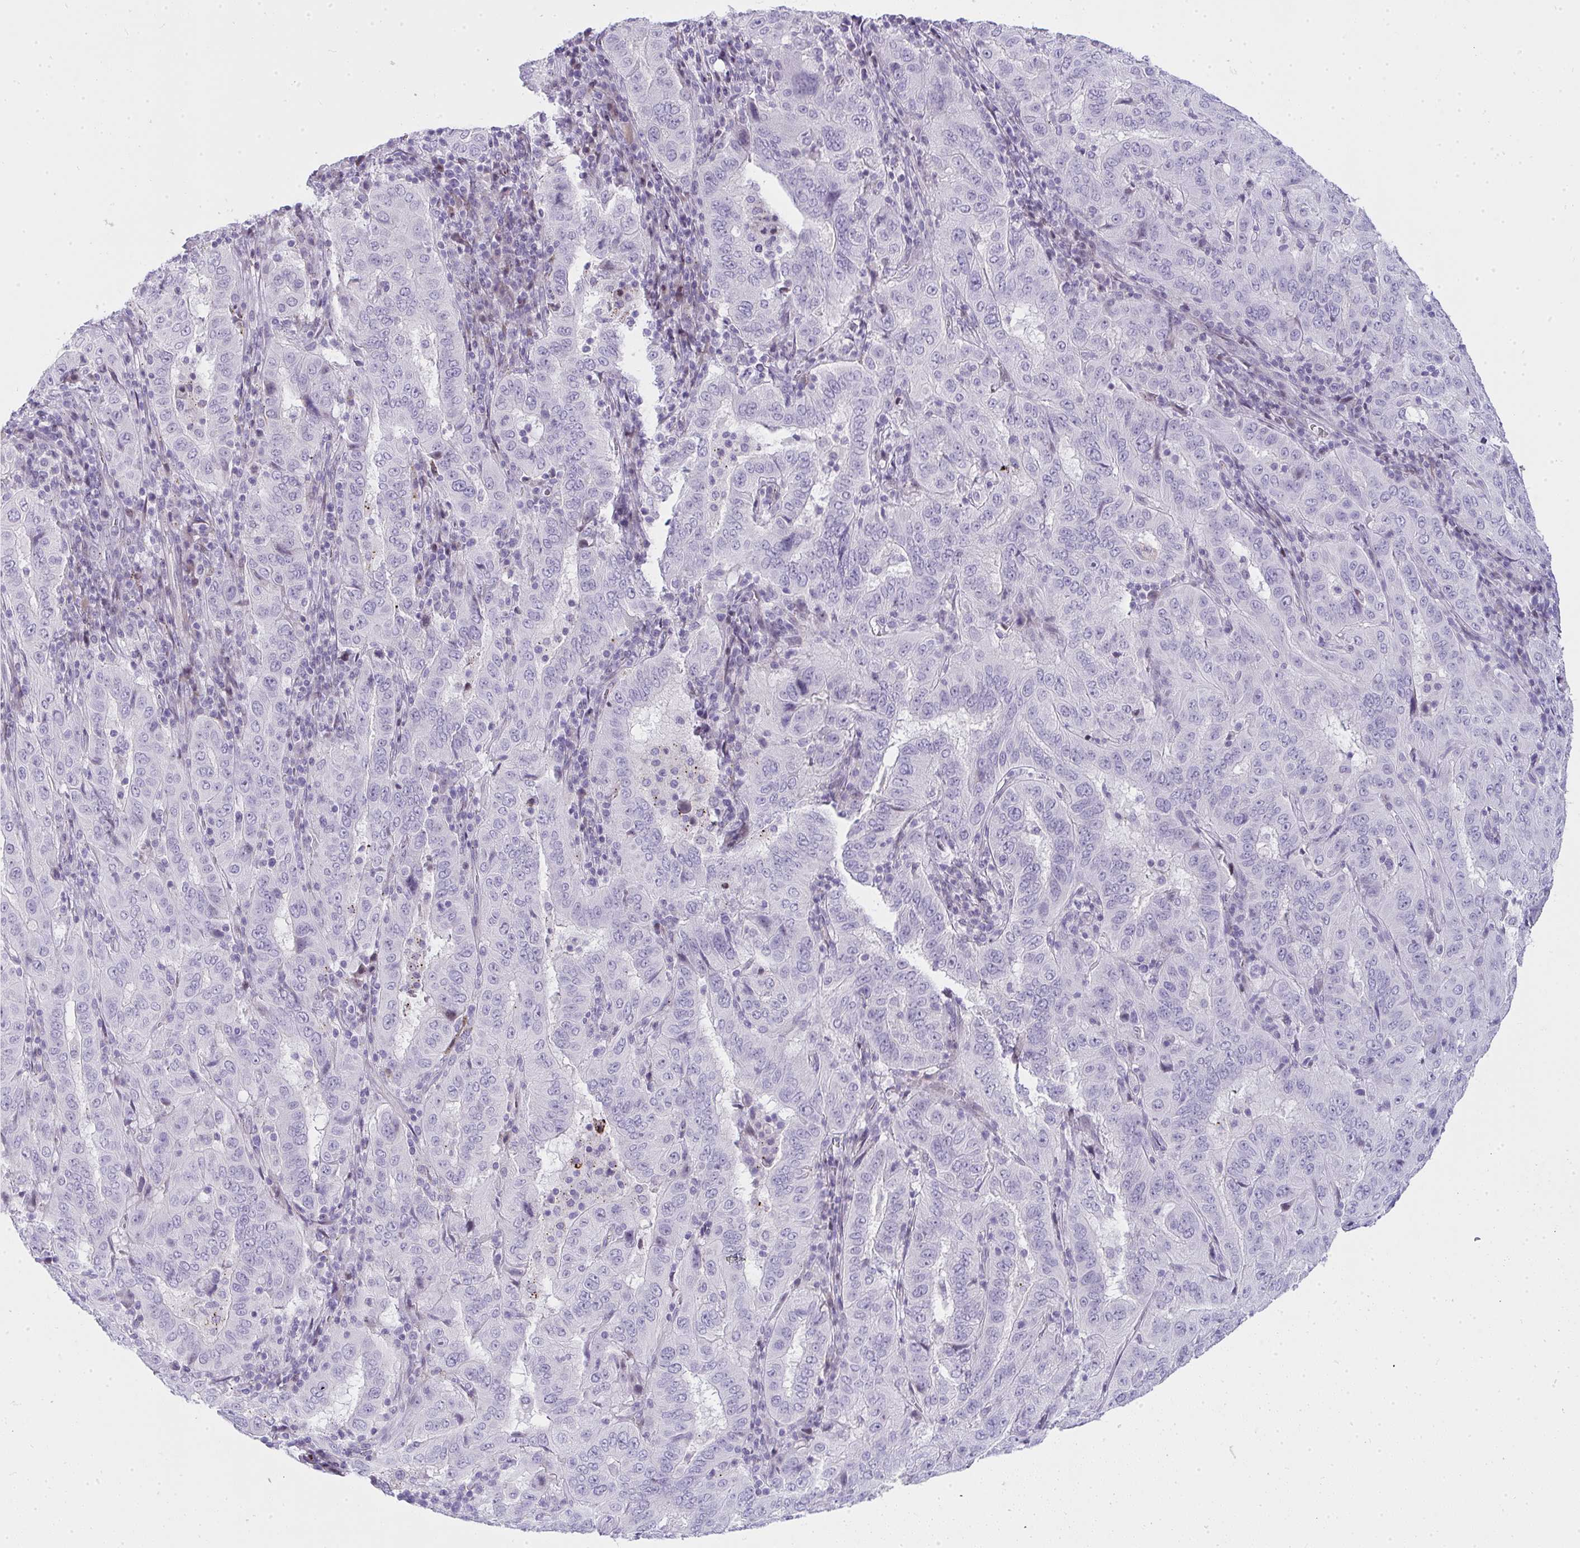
{"staining": {"intensity": "negative", "quantity": "none", "location": "none"}, "tissue": "pancreatic cancer", "cell_type": "Tumor cells", "image_type": "cancer", "snomed": [{"axis": "morphology", "description": "Adenocarcinoma, NOS"}, {"axis": "topography", "description": "Pancreas"}], "caption": "Immunohistochemistry image of neoplastic tissue: human pancreatic adenocarcinoma stained with DAB demonstrates no significant protein positivity in tumor cells.", "gene": "ZNF182", "patient": {"sex": "male", "age": 63}}